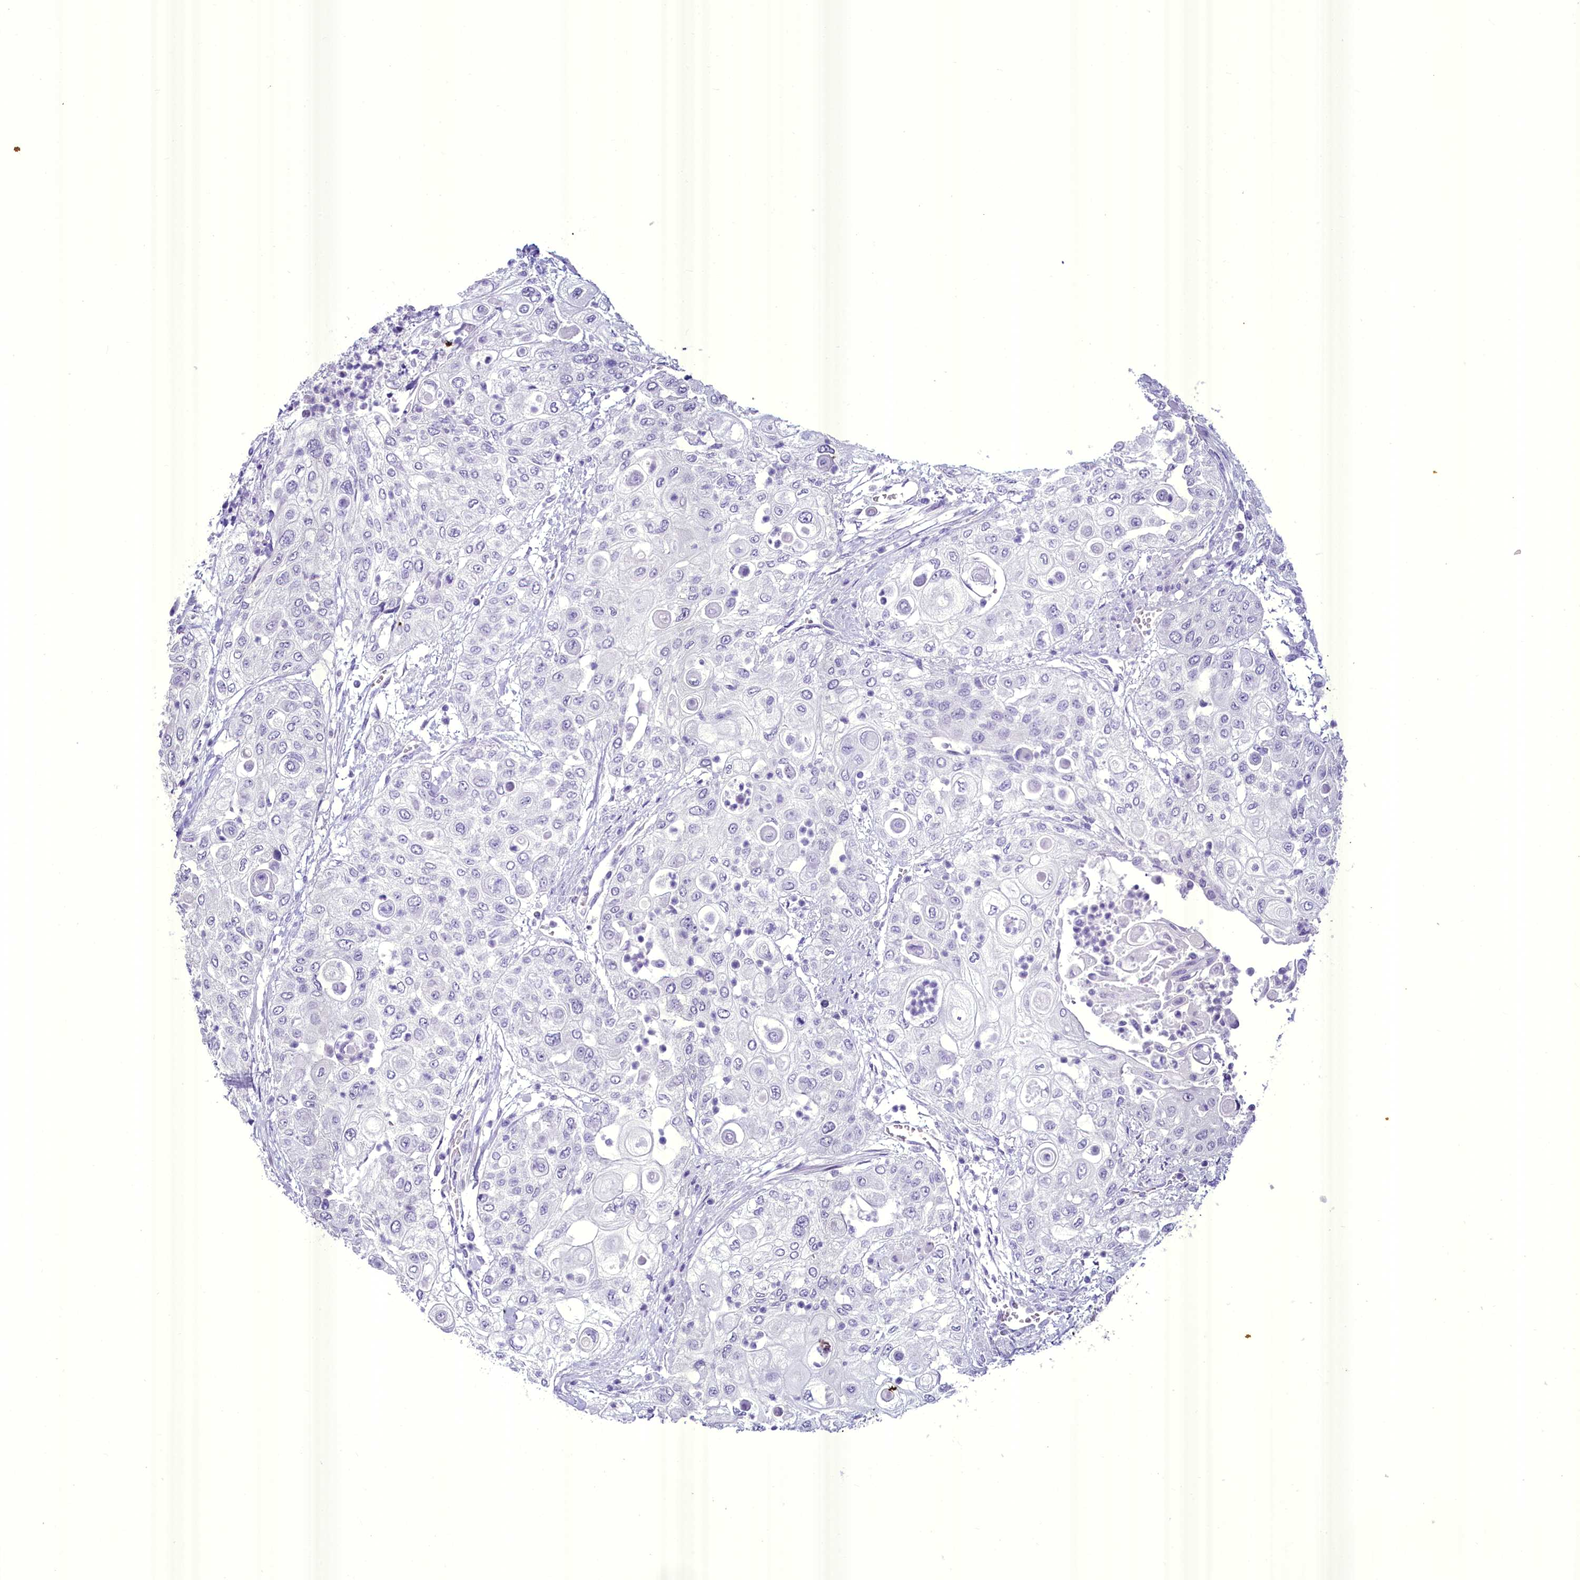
{"staining": {"intensity": "negative", "quantity": "none", "location": "none"}, "tissue": "urothelial cancer", "cell_type": "Tumor cells", "image_type": "cancer", "snomed": [{"axis": "morphology", "description": "Urothelial carcinoma, High grade"}, {"axis": "topography", "description": "Urinary bladder"}], "caption": "Protein analysis of urothelial cancer exhibits no significant expression in tumor cells.", "gene": "BANK1", "patient": {"sex": "female", "age": 79}}